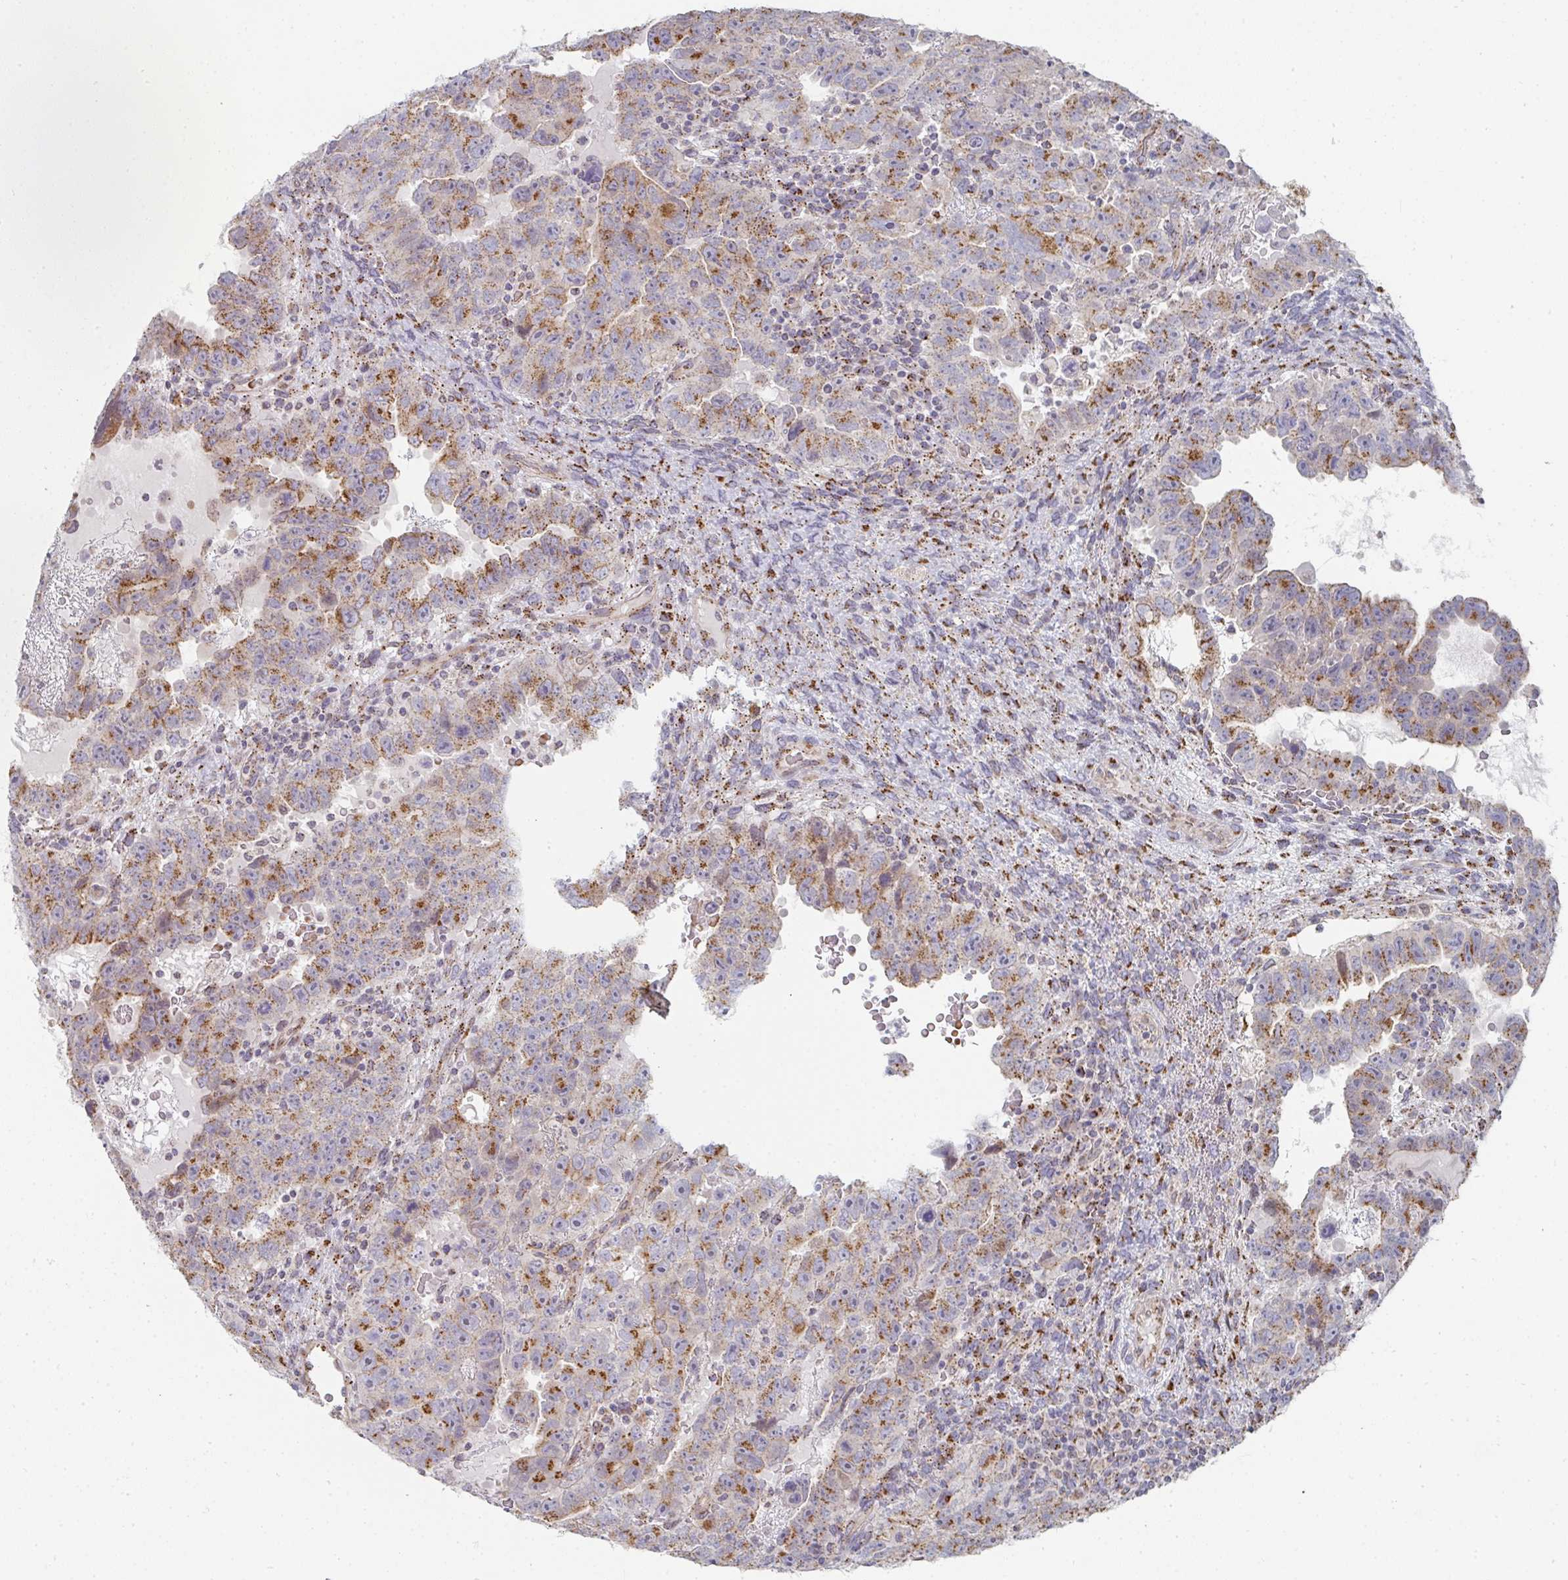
{"staining": {"intensity": "moderate", "quantity": ">75%", "location": "cytoplasmic/membranous"}, "tissue": "testis cancer", "cell_type": "Tumor cells", "image_type": "cancer", "snomed": [{"axis": "morphology", "description": "Carcinoma, Embryonal, NOS"}, {"axis": "topography", "description": "Testis"}], "caption": "About >75% of tumor cells in testis cancer (embryonal carcinoma) reveal moderate cytoplasmic/membranous protein expression as visualized by brown immunohistochemical staining.", "gene": "ZNF526", "patient": {"sex": "male", "age": 24}}